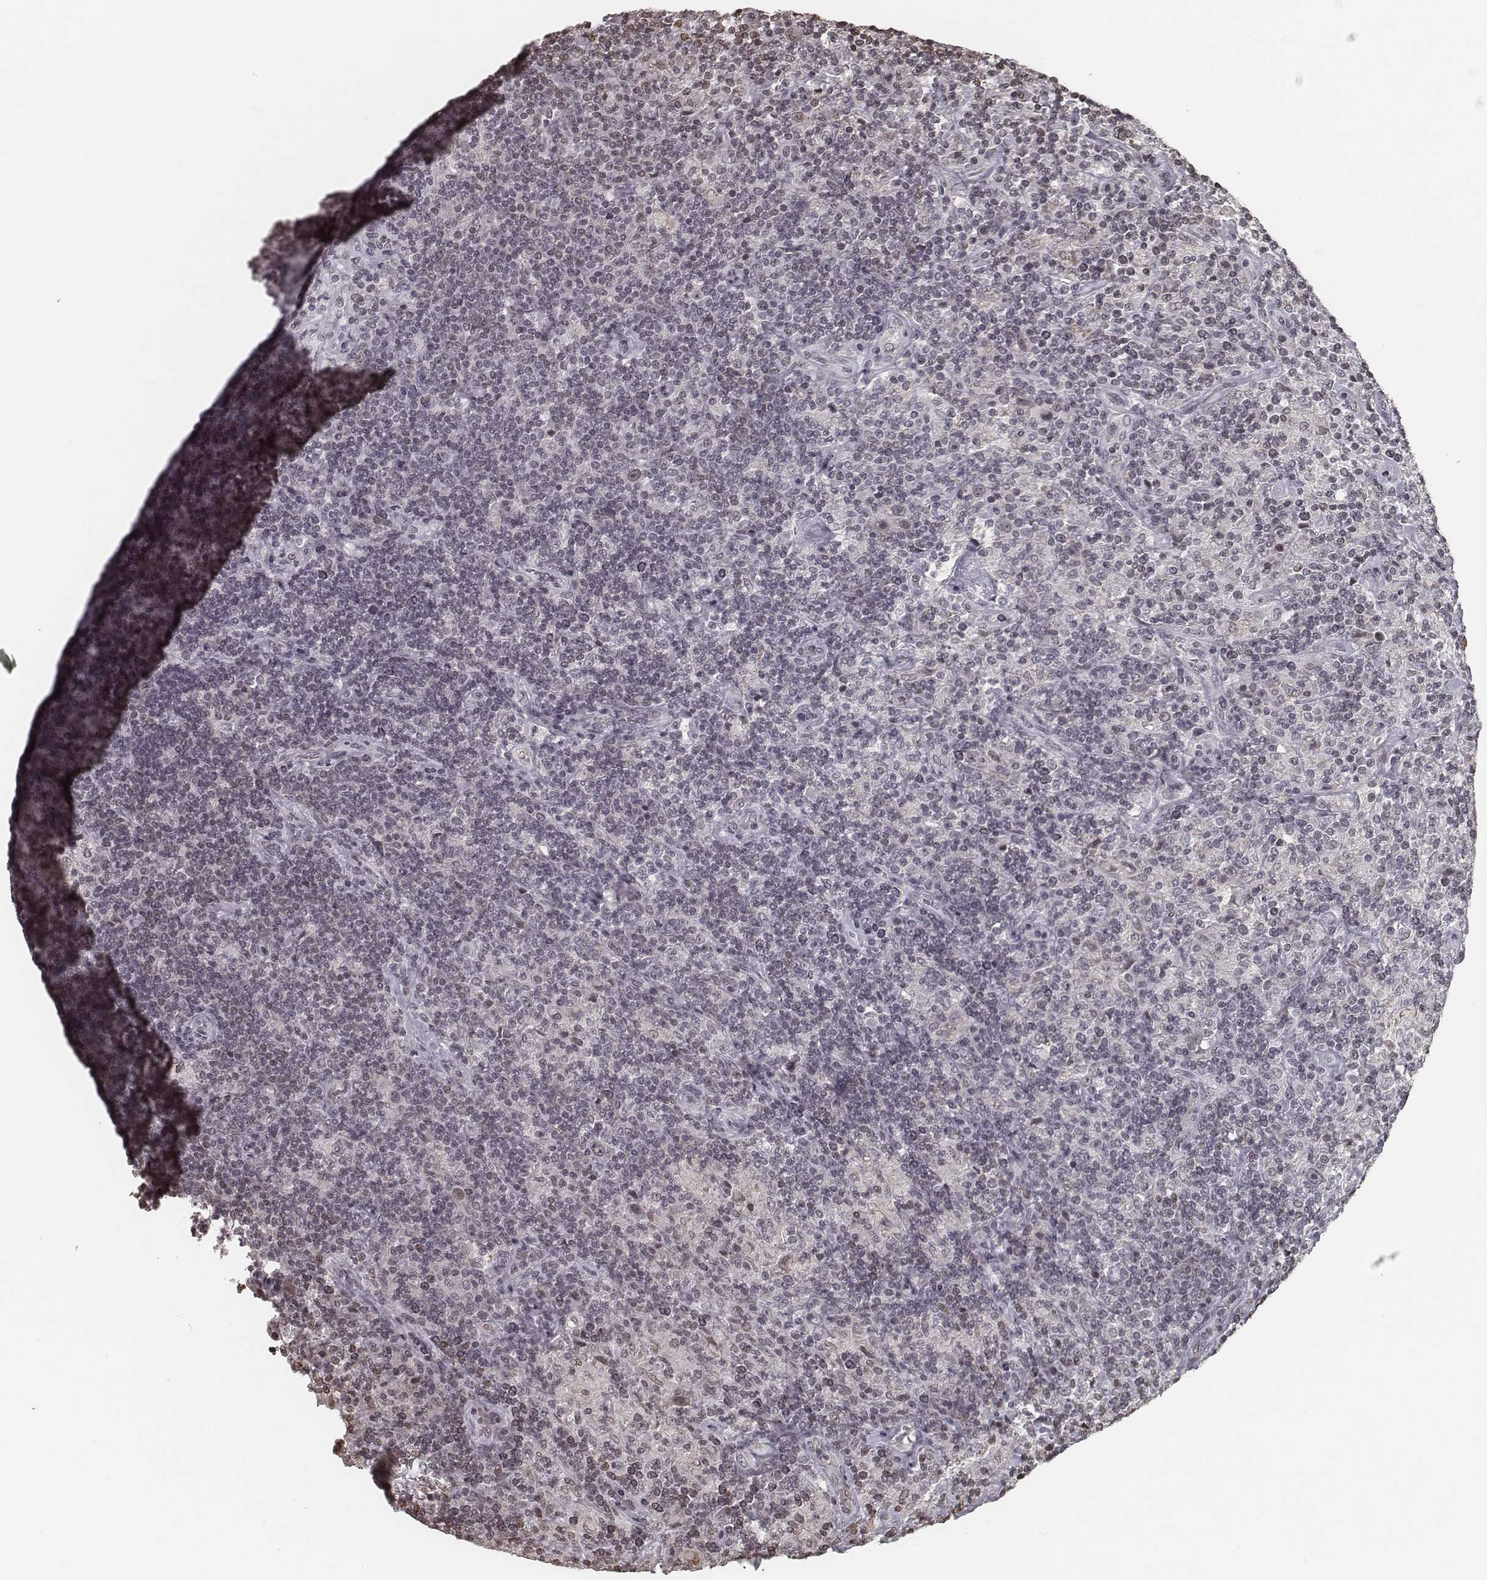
{"staining": {"intensity": "negative", "quantity": "none", "location": "none"}, "tissue": "lymphoma", "cell_type": "Tumor cells", "image_type": "cancer", "snomed": [{"axis": "morphology", "description": "Hodgkin's disease, NOS"}, {"axis": "topography", "description": "Lymph node"}], "caption": "High magnification brightfield microscopy of lymphoma stained with DAB (3,3'-diaminobenzidine) (brown) and counterstained with hematoxylin (blue): tumor cells show no significant positivity.", "gene": "HMGA2", "patient": {"sex": "male", "age": 70}}